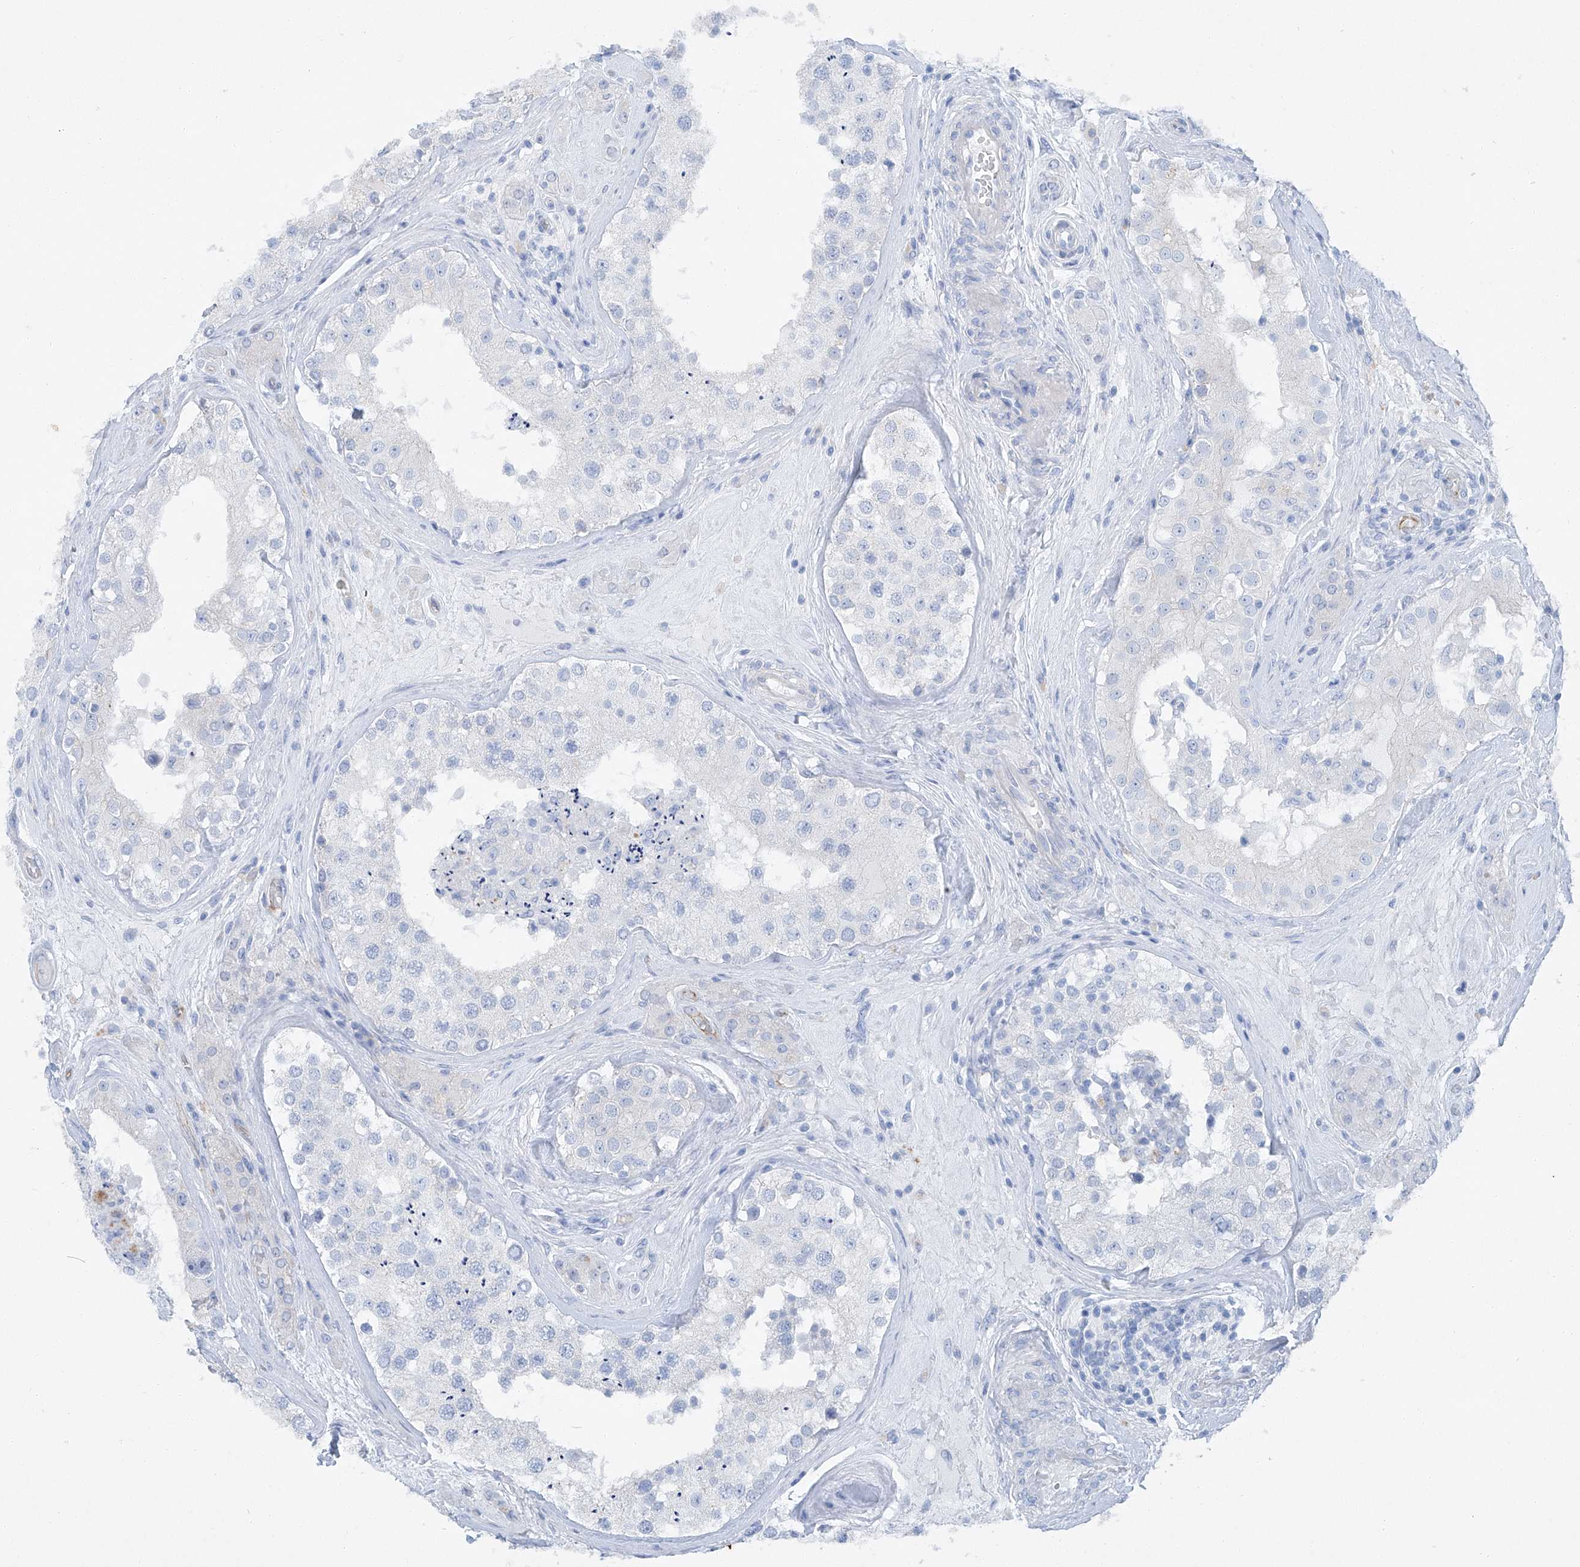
{"staining": {"intensity": "negative", "quantity": "none", "location": "none"}, "tissue": "testis", "cell_type": "Cells in seminiferous ducts", "image_type": "normal", "snomed": [{"axis": "morphology", "description": "Normal tissue, NOS"}, {"axis": "topography", "description": "Testis"}], "caption": "Immunohistochemical staining of unremarkable human testis shows no significant positivity in cells in seminiferous ducts.", "gene": "MAGI1", "patient": {"sex": "male", "age": 46}}